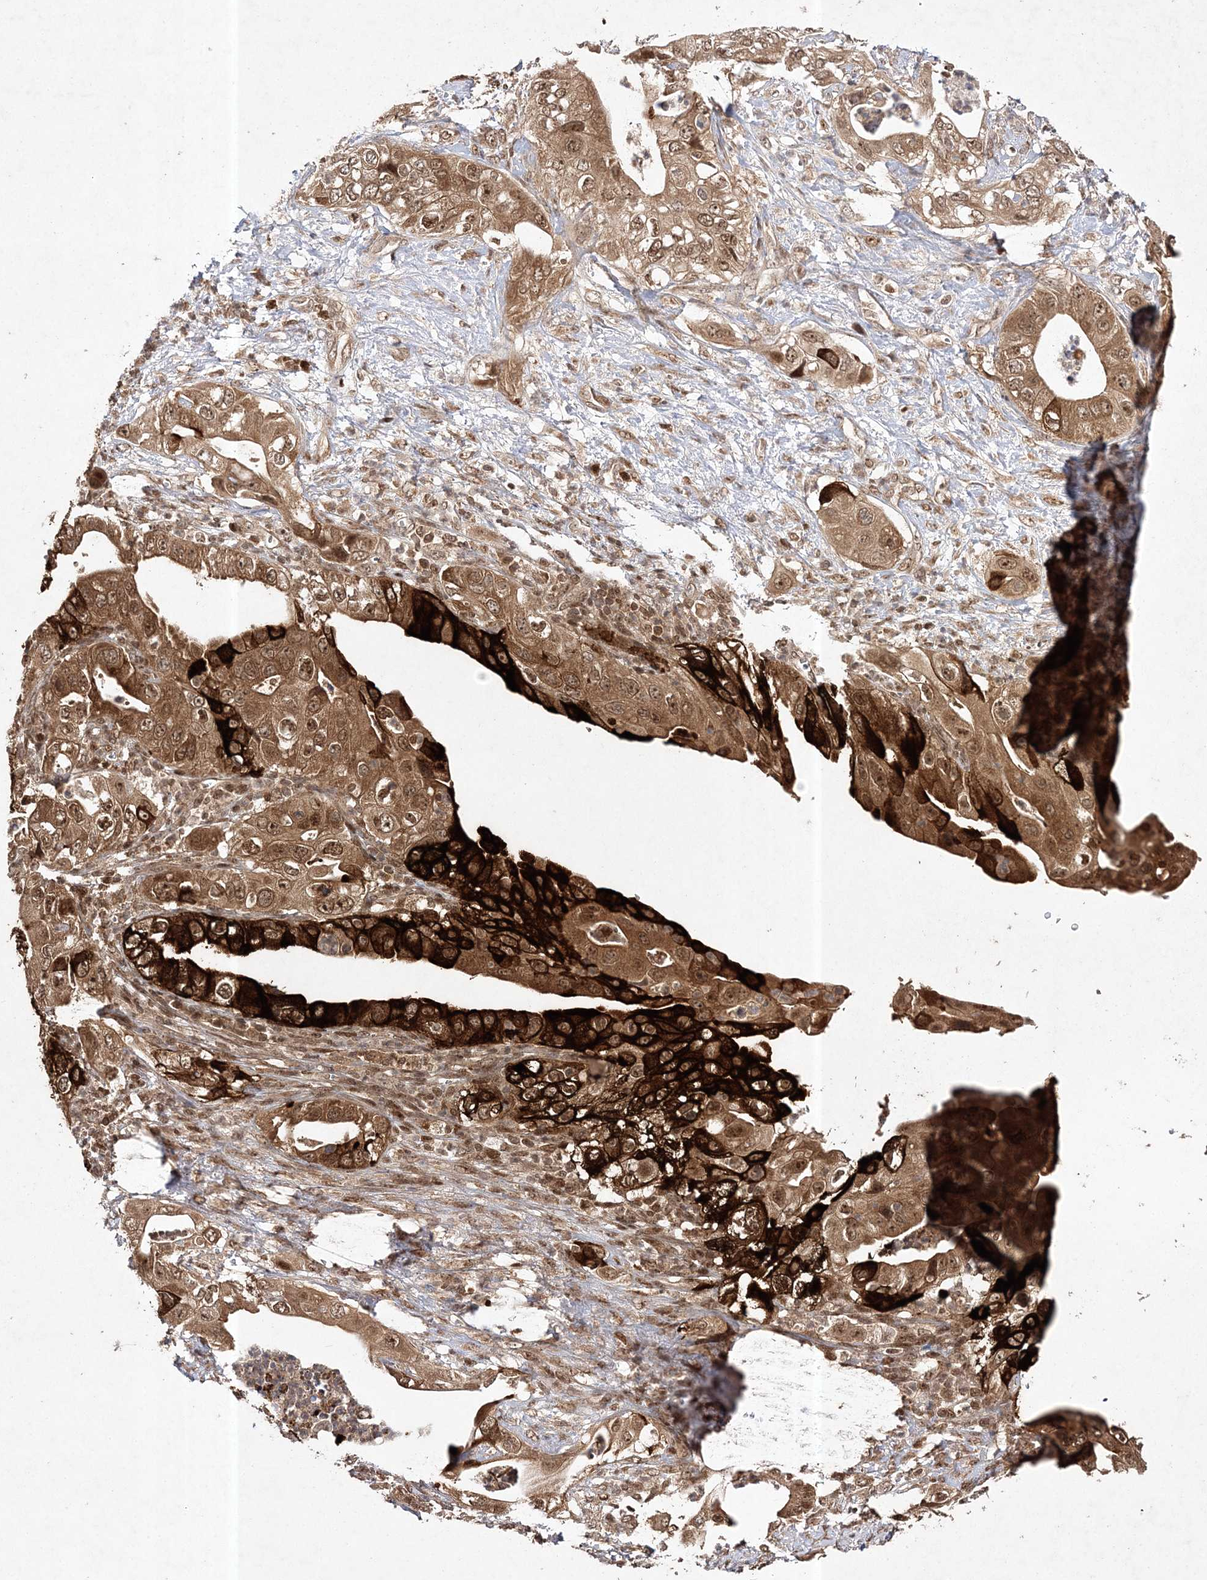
{"staining": {"intensity": "strong", "quantity": ">75%", "location": "cytoplasmic/membranous,nuclear"}, "tissue": "pancreatic cancer", "cell_type": "Tumor cells", "image_type": "cancer", "snomed": [{"axis": "morphology", "description": "Adenocarcinoma, NOS"}, {"axis": "topography", "description": "Pancreas"}], "caption": "The micrograph displays staining of pancreatic adenocarcinoma, revealing strong cytoplasmic/membranous and nuclear protein expression (brown color) within tumor cells.", "gene": "NIF3L1", "patient": {"sex": "female", "age": 78}}